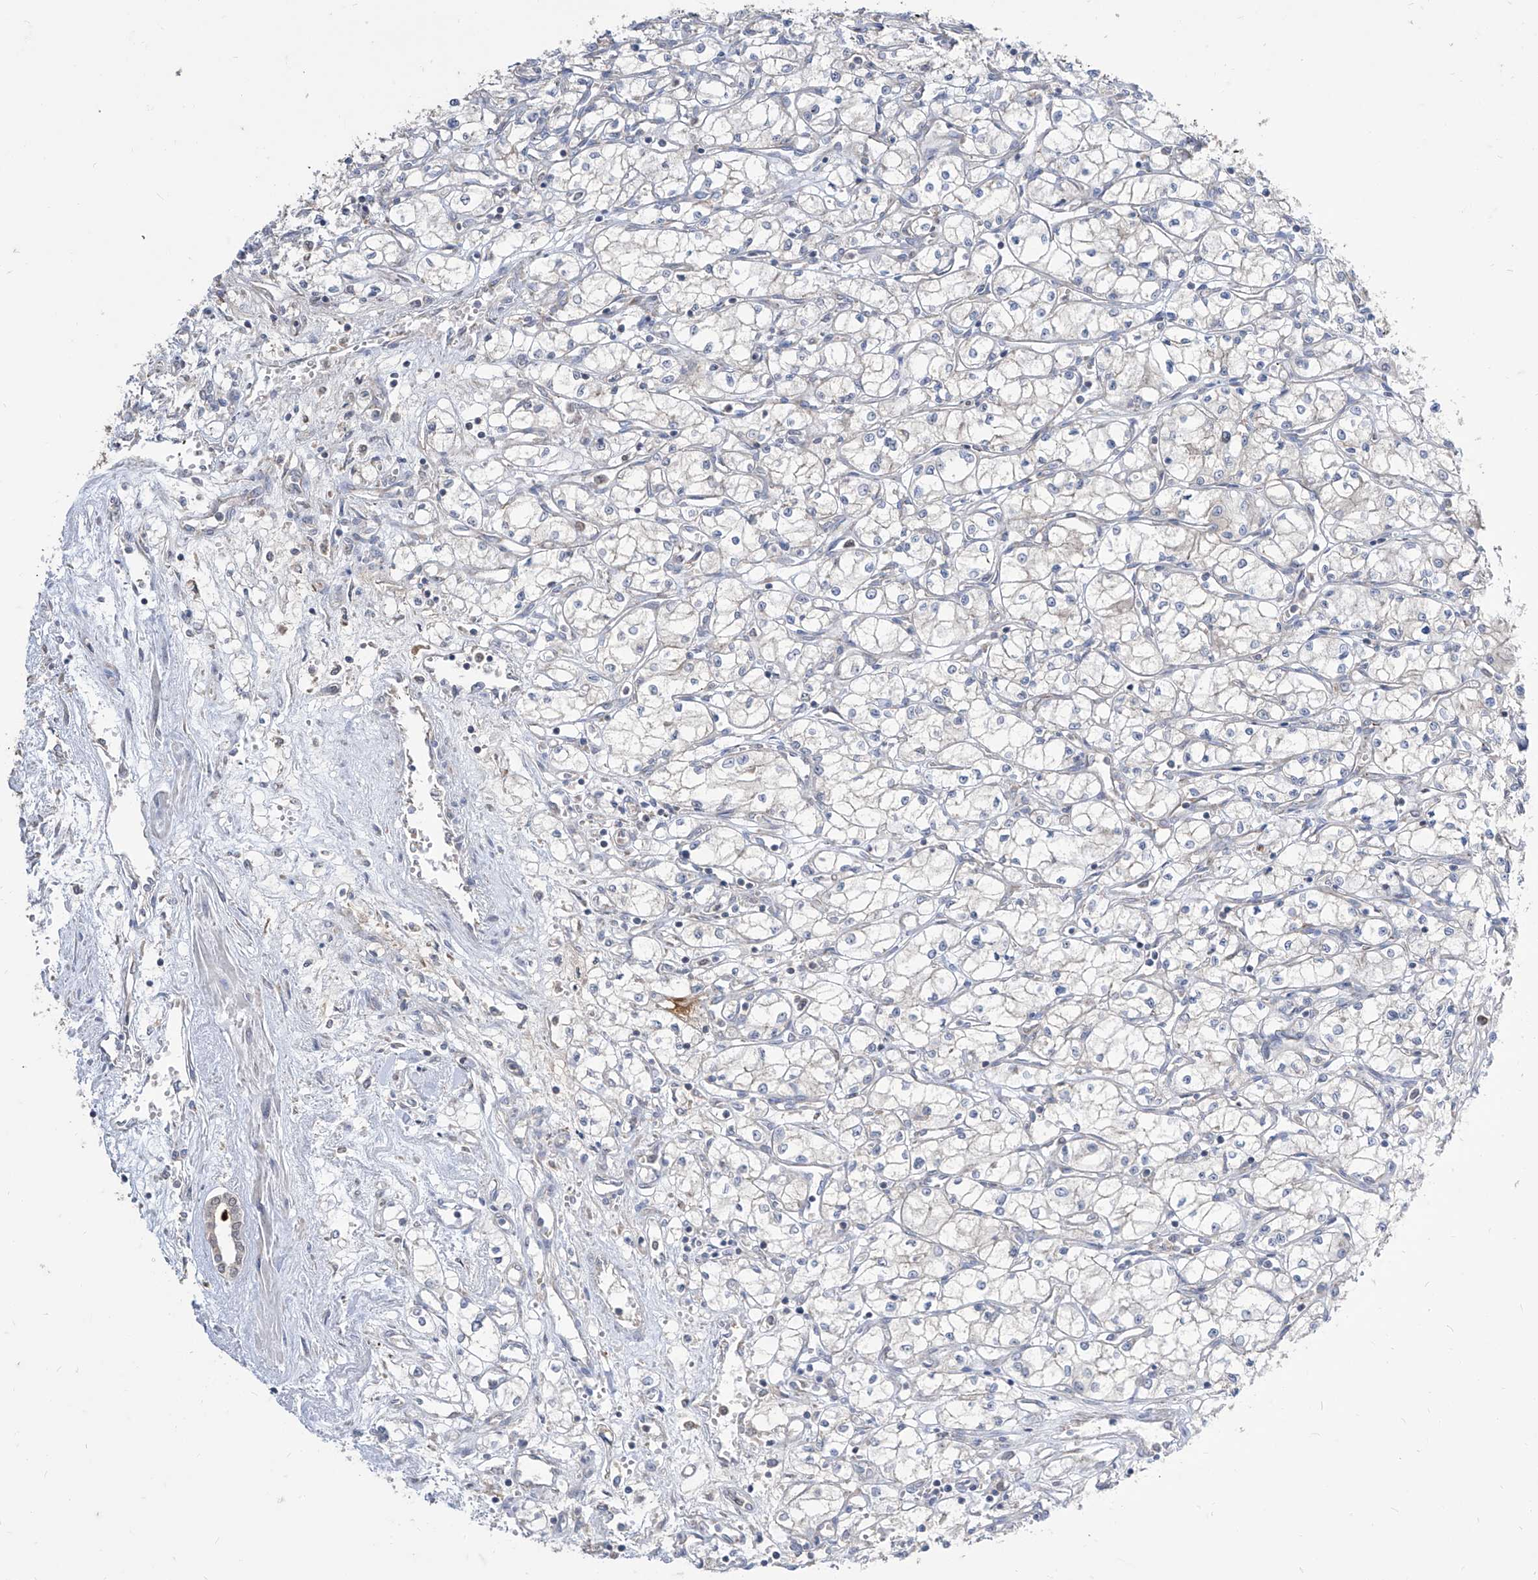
{"staining": {"intensity": "negative", "quantity": "none", "location": "none"}, "tissue": "renal cancer", "cell_type": "Tumor cells", "image_type": "cancer", "snomed": [{"axis": "morphology", "description": "Adenocarcinoma, NOS"}, {"axis": "topography", "description": "Kidney"}], "caption": "The histopathology image shows no staining of tumor cells in adenocarcinoma (renal).", "gene": "BROX", "patient": {"sex": "male", "age": 59}}